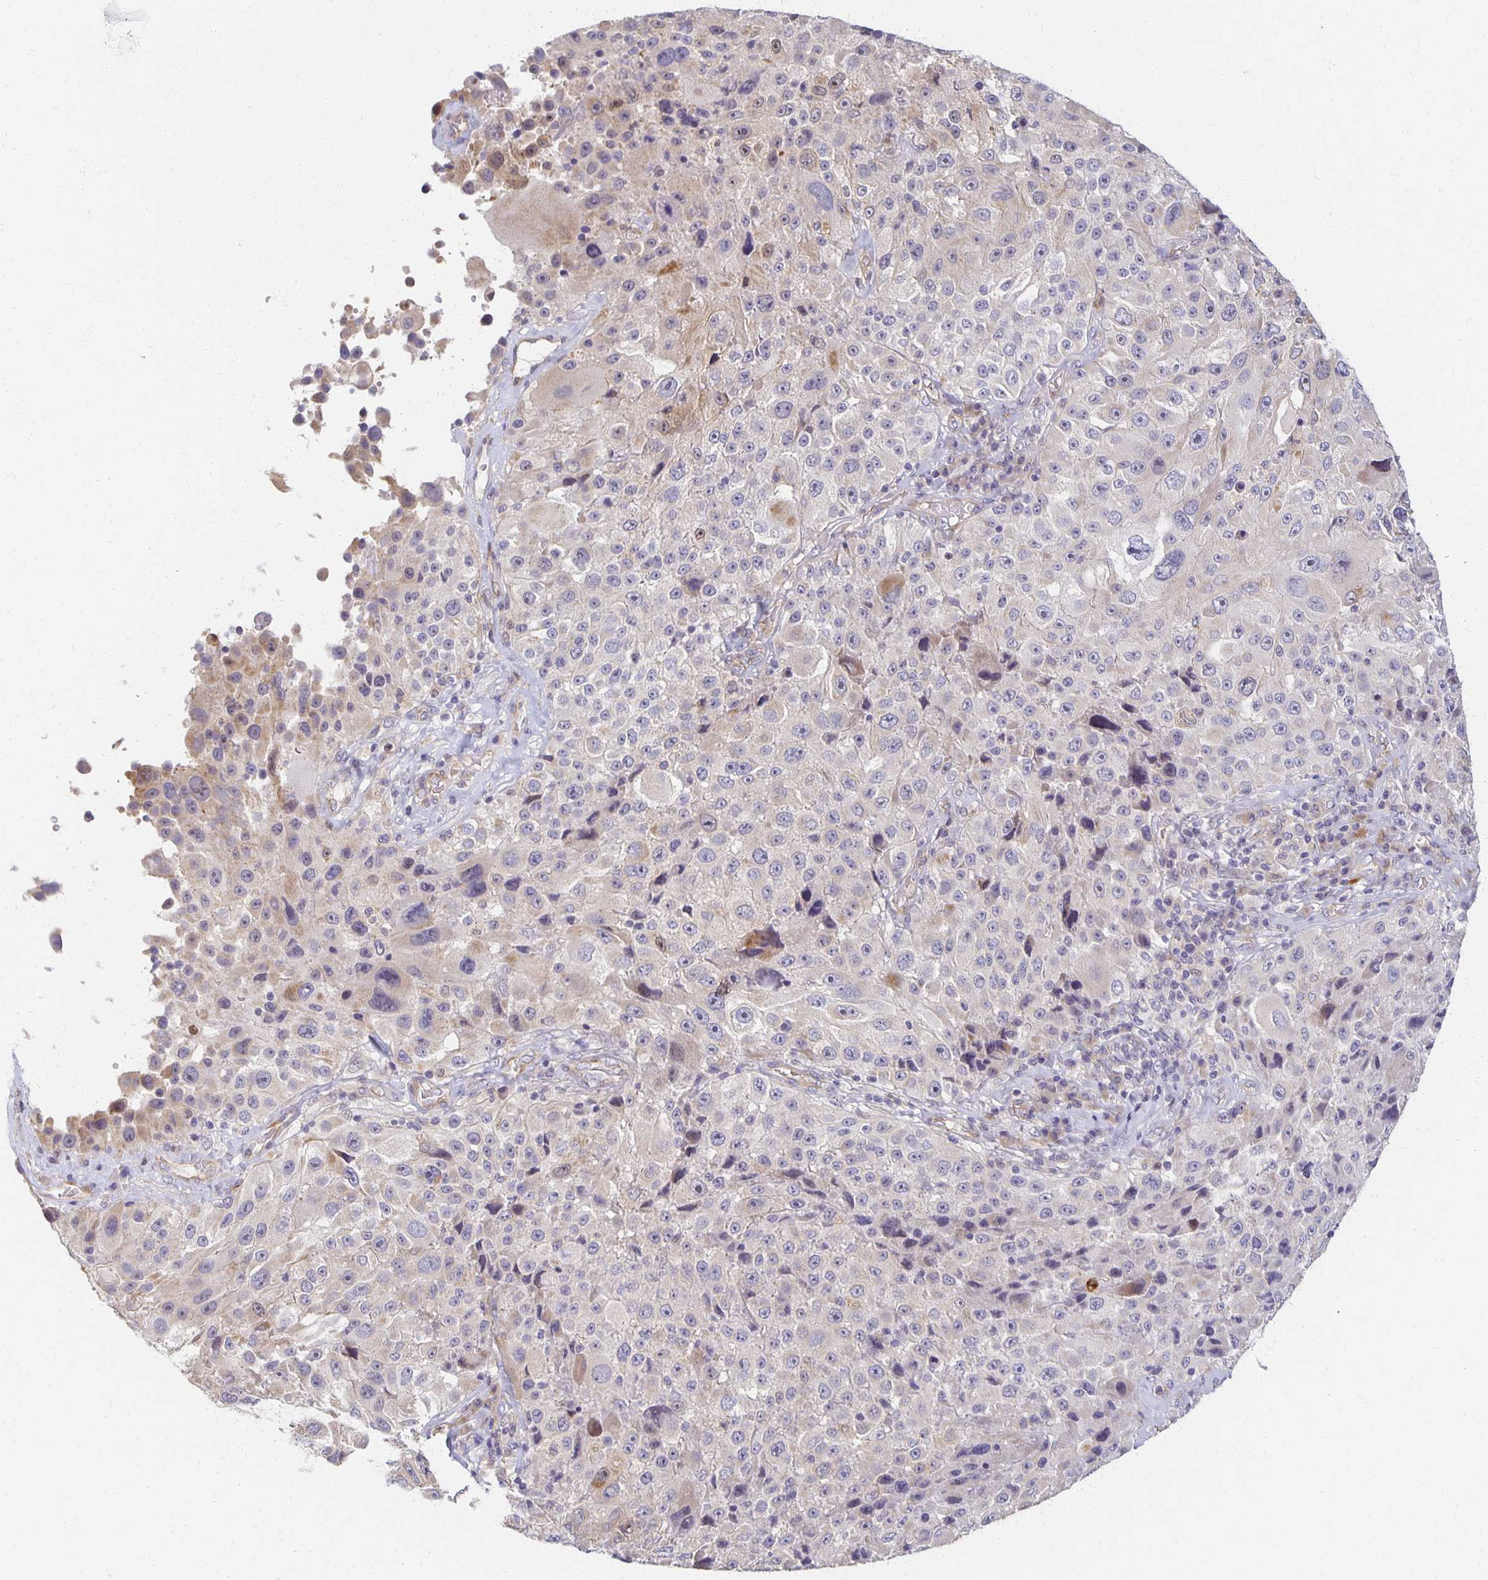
{"staining": {"intensity": "negative", "quantity": "none", "location": "none"}, "tissue": "melanoma", "cell_type": "Tumor cells", "image_type": "cancer", "snomed": [{"axis": "morphology", "description": "Malignant melanoma, Metastatic site"}, {"axis": "topography", "description": "Lymph node"}], "caption": "Immunohistochemistry photomicrograph of neoplastic tissue: malignant melanoma (metastatic site) stained with DAB (3,3'-diaminobenzidine) displays no significant protein expression in tumor cells. The staining is performed using DAB brown chromogen with nuclei counter-stained in using hematoxylin.", "gene": "SORL1", "patient": {"sex": "male", "age": 62}}